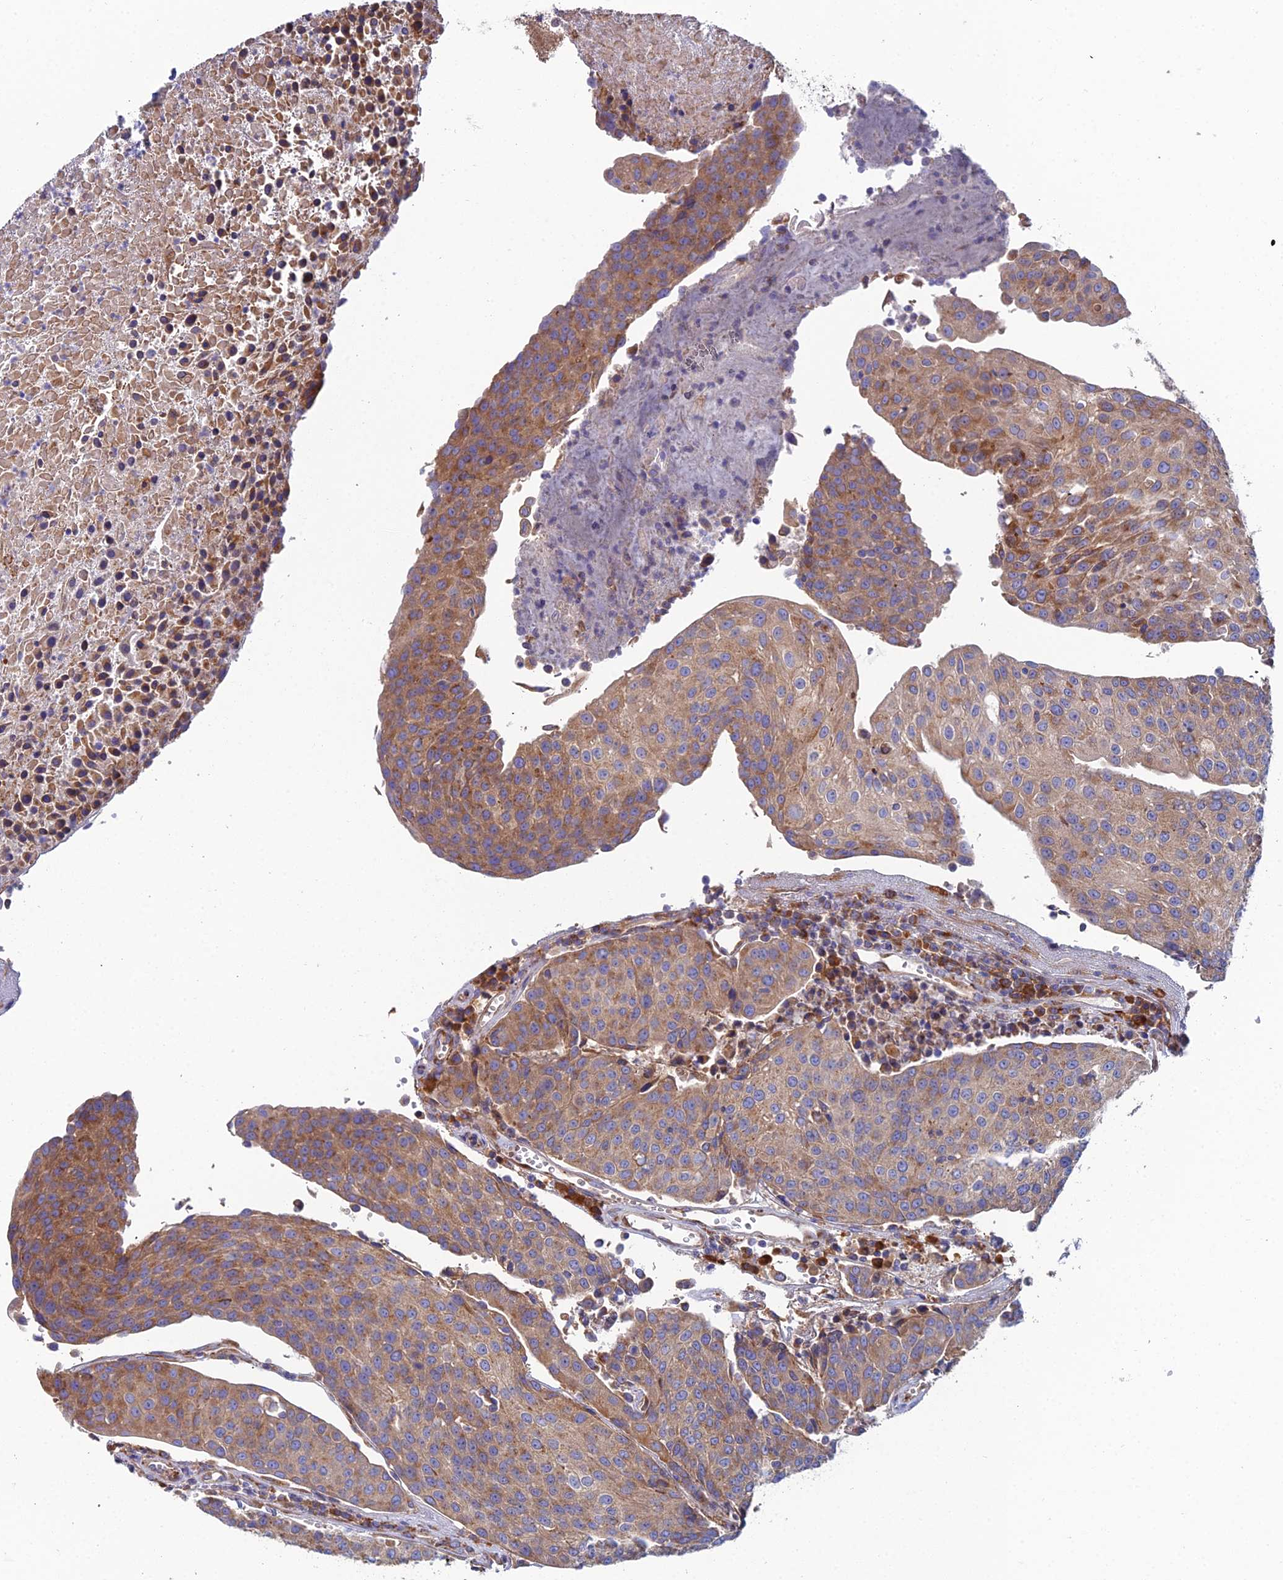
{"staining": {"intensity": "moderate", "quantity": "25%-75%", "location": "cytoplasmic/membranous"}, "tissue": "urothelial cancer", "cell_type": "Tumor cells", "image_type": "cancer", "snomed": [{"axis": "morphology", "description": "Urothelial carcinoma, High grade"}, {"axis": "topography", "description": "Urinary bladder"}], "caption": "Urothelial cancer stained for a protein reveals moderate cytoplasmic/membranous positivity in tumor cells.", "gene": "CLCN3", "patient": {"sex": "female", "age": 85}}